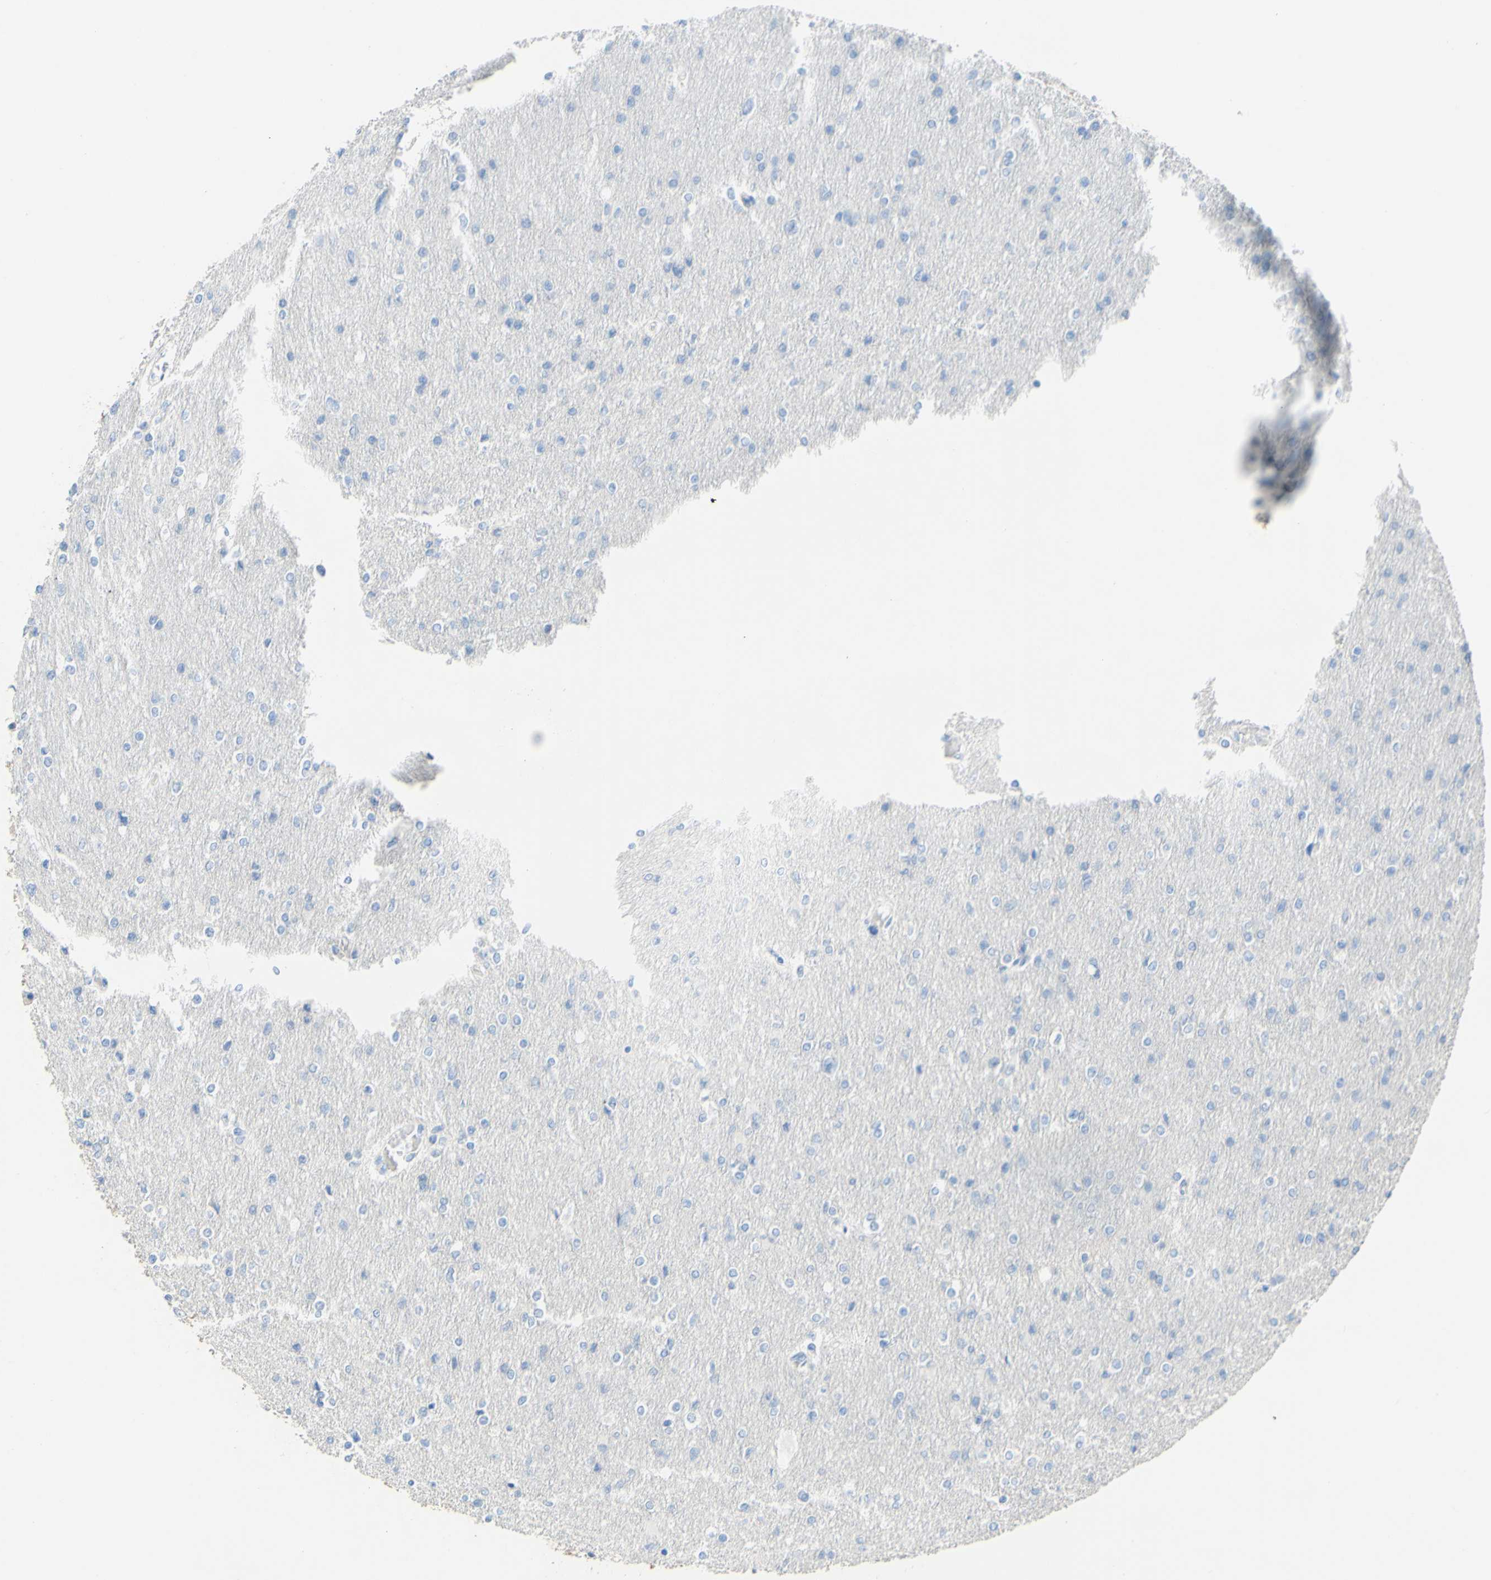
{"staining": {"intensity": "negative", "quantity": "none", "location": "none"}, "tissue": "glioma", "cell_type": "Tumor cells", "image_type": "cancer", "snomed": [{"axis": "morphology", "description": "Glioma, malignant, High grade"}, {"axis": "topography", "description": "Cerebral cortex"}], "caption": "Micrograph shows no significant protein staining in tumor cells of glioma. Nuclei are stained in blue.", "gene": "DSC2", "patient": {"sex": "female", "age": 36}}